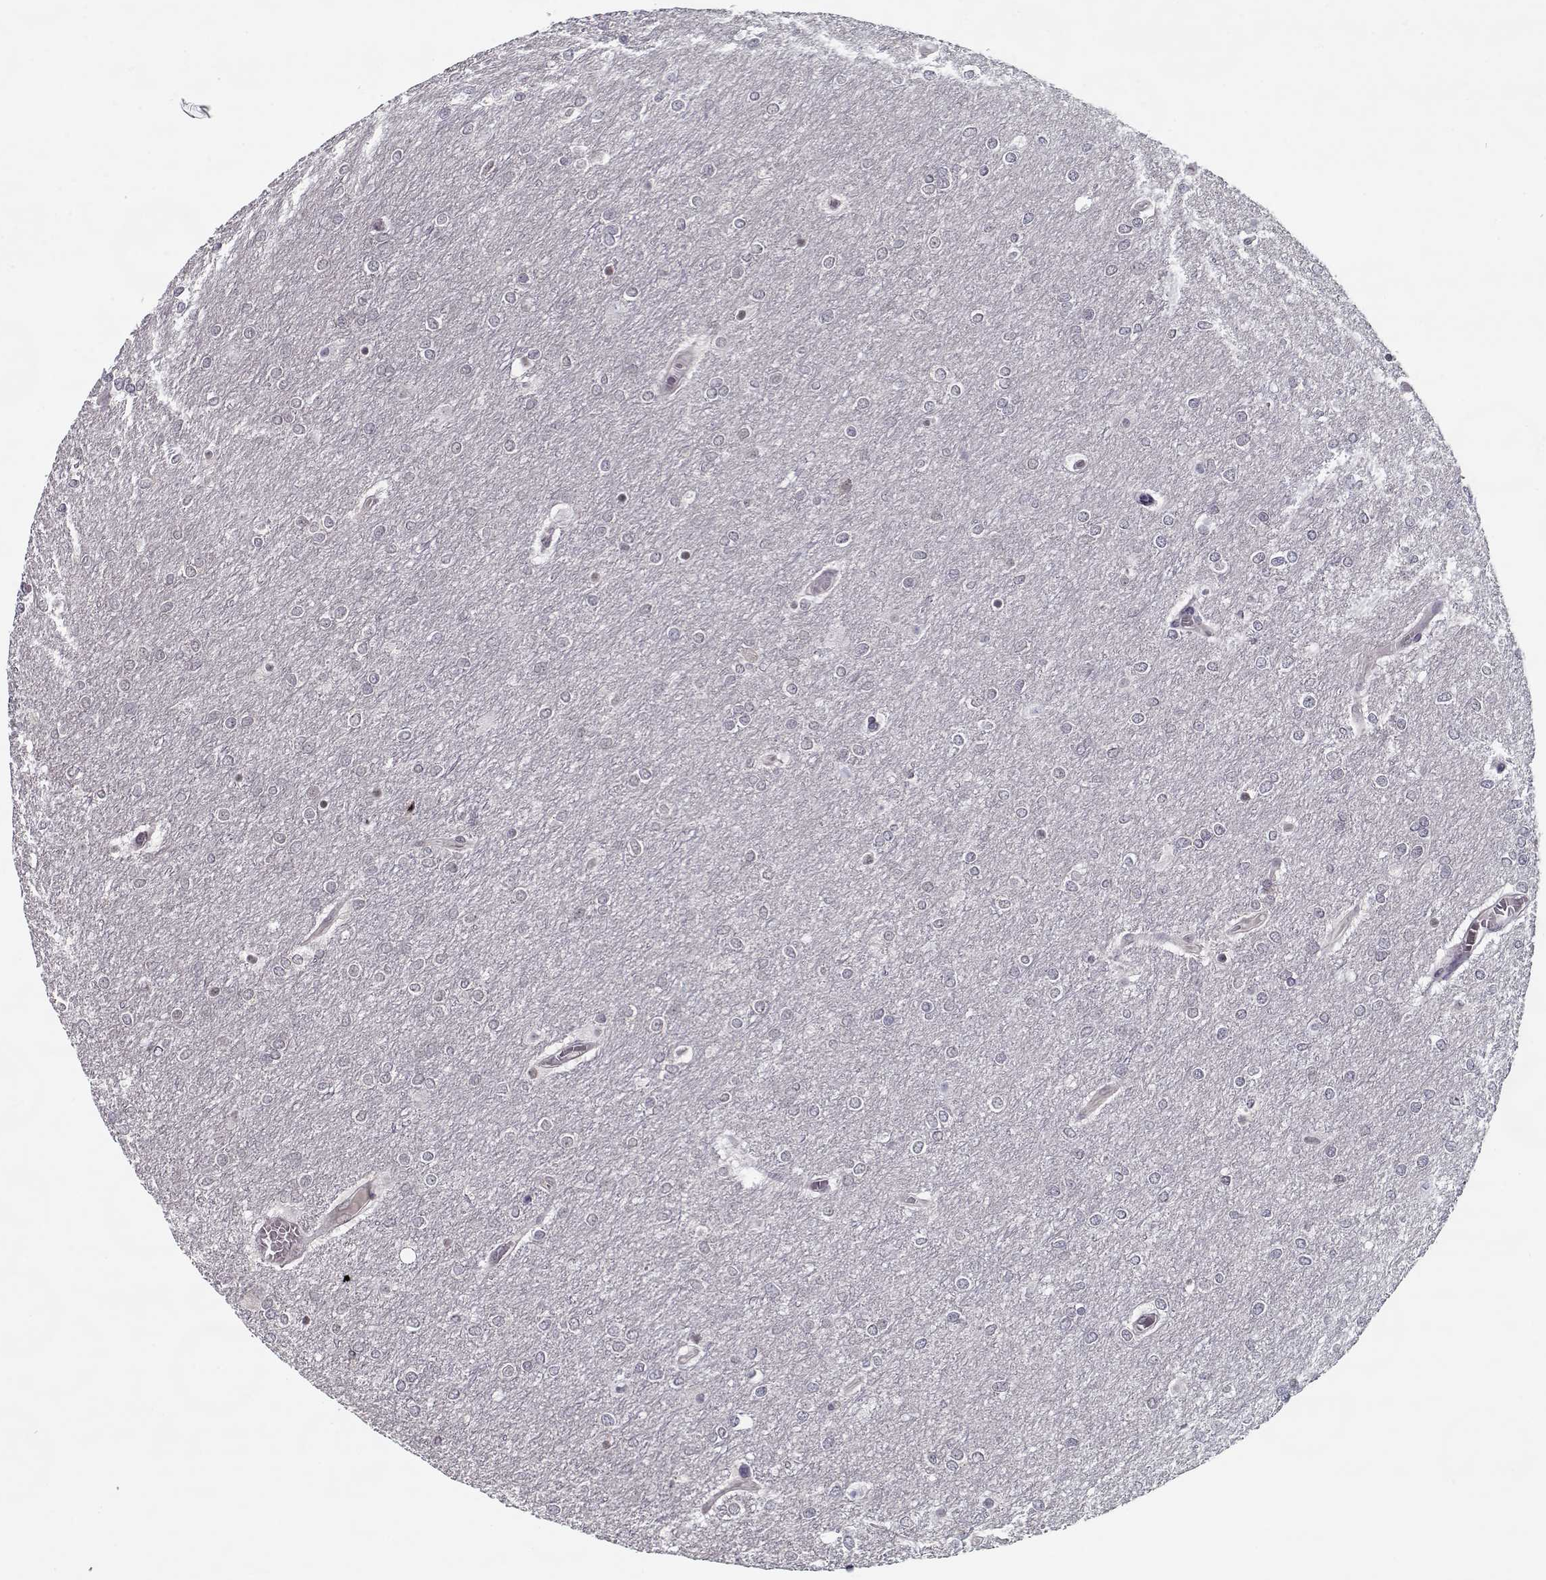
{"staining": {"intensity": "negative", "quantity": "none", "location": "none"}, "tissue": "glioma", "cell_type": "Tumor cells", "image_type": "cancer", "snomed": [{"axis": "morphology", "description": "Glioma, malignant, High grade"}, {"axis": "topography", "description": "Brain"}], "caption": "There is no significant expression in tumor cells of glioma.", "gene": "TESPA1", "patient": {"sex": "female", "age": 61}}